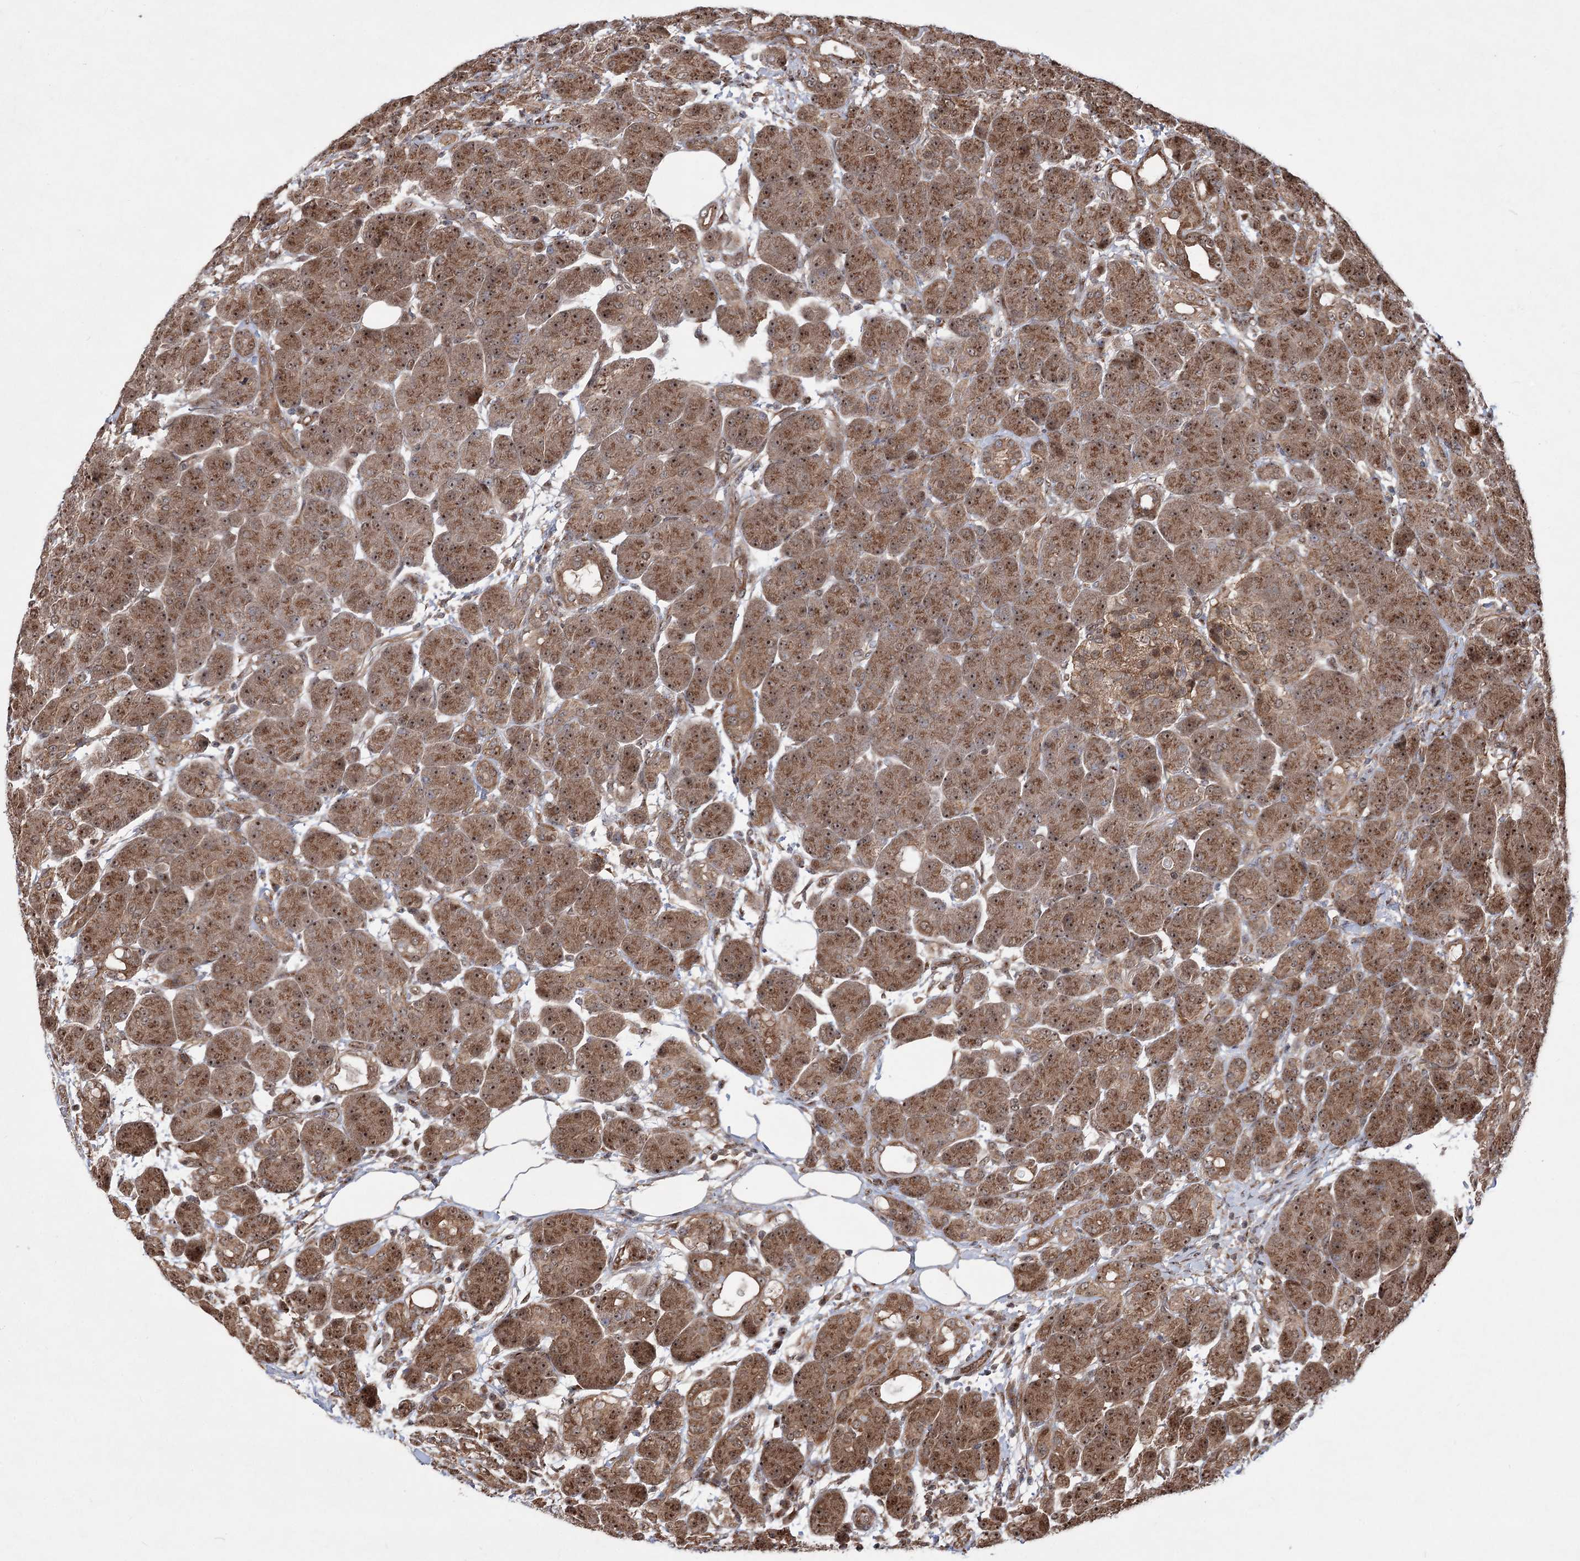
{"staining": {"intensity": "strong", "quantity": ">75%", "location": "cytoplasmic/membranous,nuclear"}, "tissue": "pancreas", "cell_type": "Exocrine glandular cells", "image_type": "normal", "snomed": [{"axis": "morphology", "description": "Normal tissue, NOS"}, {"axis": "topography", "description": "Pancreas"}], "caption": "Strong cytoplasmic/membranous,nuclear positivity for a protein is appreciated in approximately >75% of exocrine glandular cells of unremarkable pancreas using immunohistochemistry.", "gene": "SERINC5", "patient": {"sex": "male", "age": 63}}